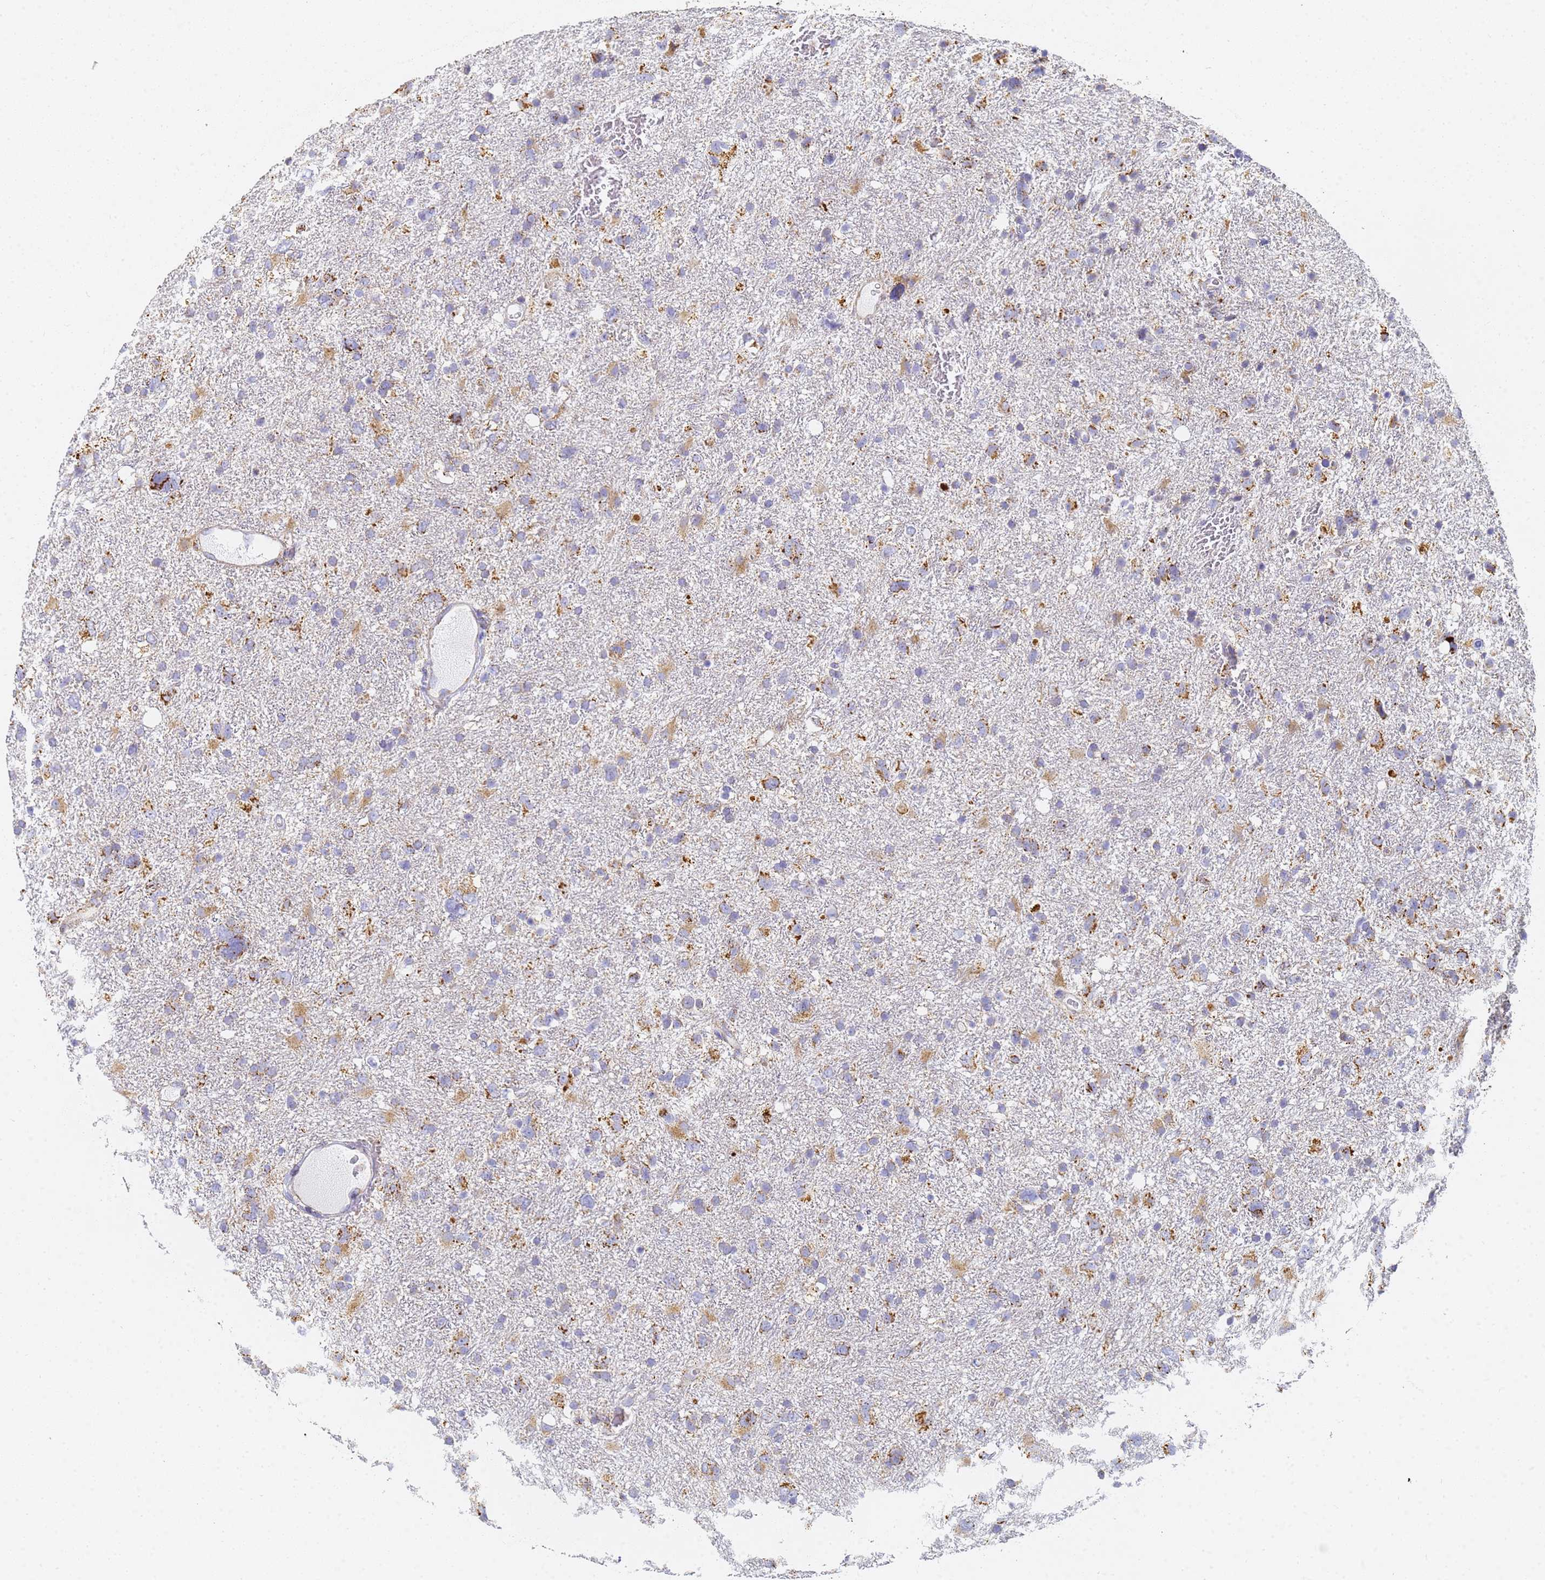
{"staining": {"intensity": "moderate", "quantity": "<25%", "location": "cytoplasmic/membranous"}, "tissue": "glioma", "cell_type": "Tumor cells", "image_type": "cancer", "snomed": [{"axis": "morphology", "description": "Glioma, malignant, High grade"}, {"axis": "topography", "description": "Brain"}], "caption": "This micrograph displays glioma stained with immunohistochemistry to label a protein in brown. The cytoplasmic/membranous of tumor cells show moderate positivity for the protein. Nuclei are counter-stained blue.", "gene": "CNIH4", "patient": {"sex": "male", "age": 61}}